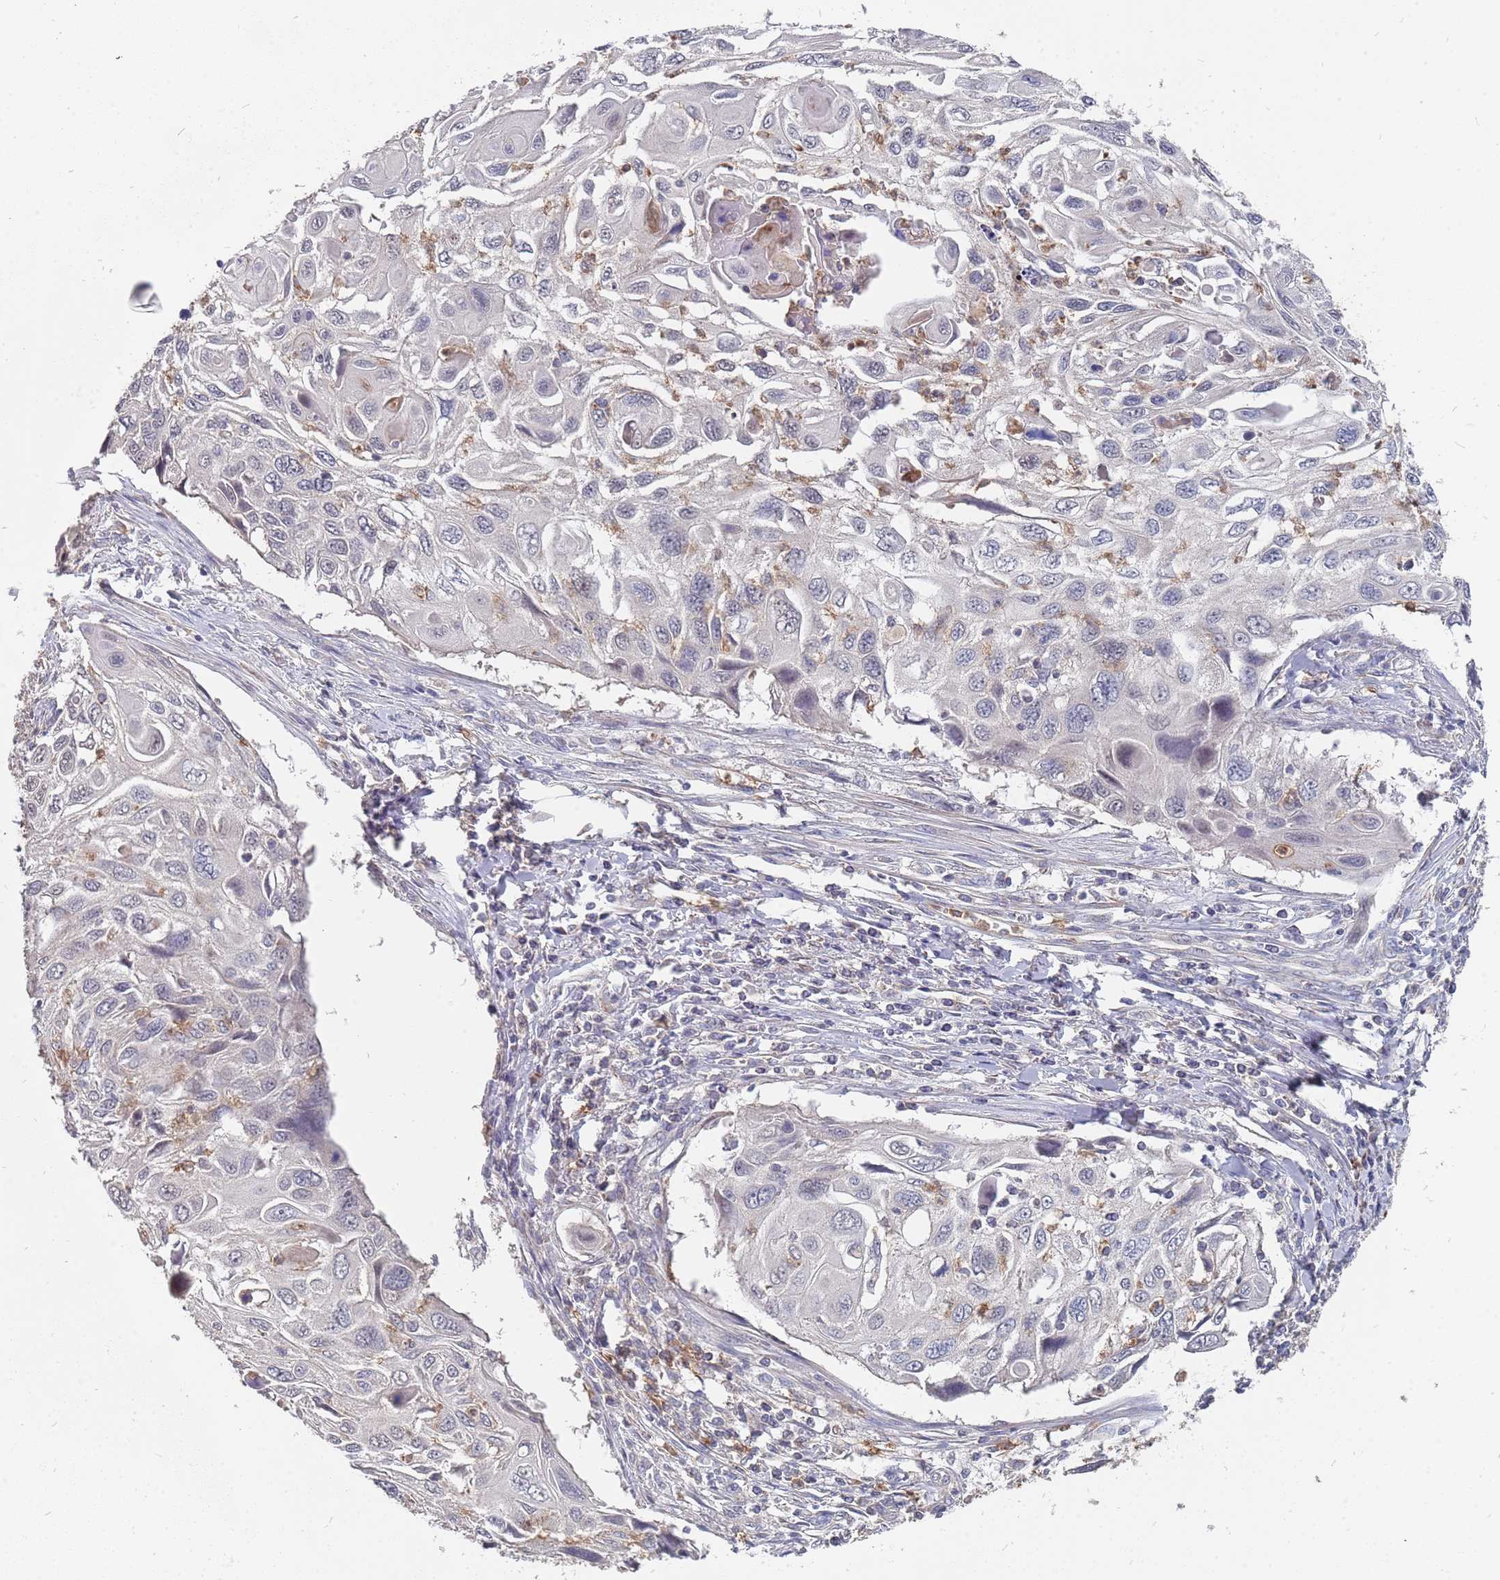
{"staining": {"intensity": "negative", "quantity": "none", "location": "none"}, "tissue": "cervical cancer", "cell_type": "Tumor cells", "image_type": "cancer", "snomed": [{"axis": "morphology", "description": "Squamous cell carcinoma, NOS"}, {"axis": "topography", "description": "Cervix"}], "caption": "Immunohistochemical staining of cervical cancer displays no significant positivity in tumor cells.", "gene": "TCEANC2", "patient": {"sex": "female", "age": 70}}